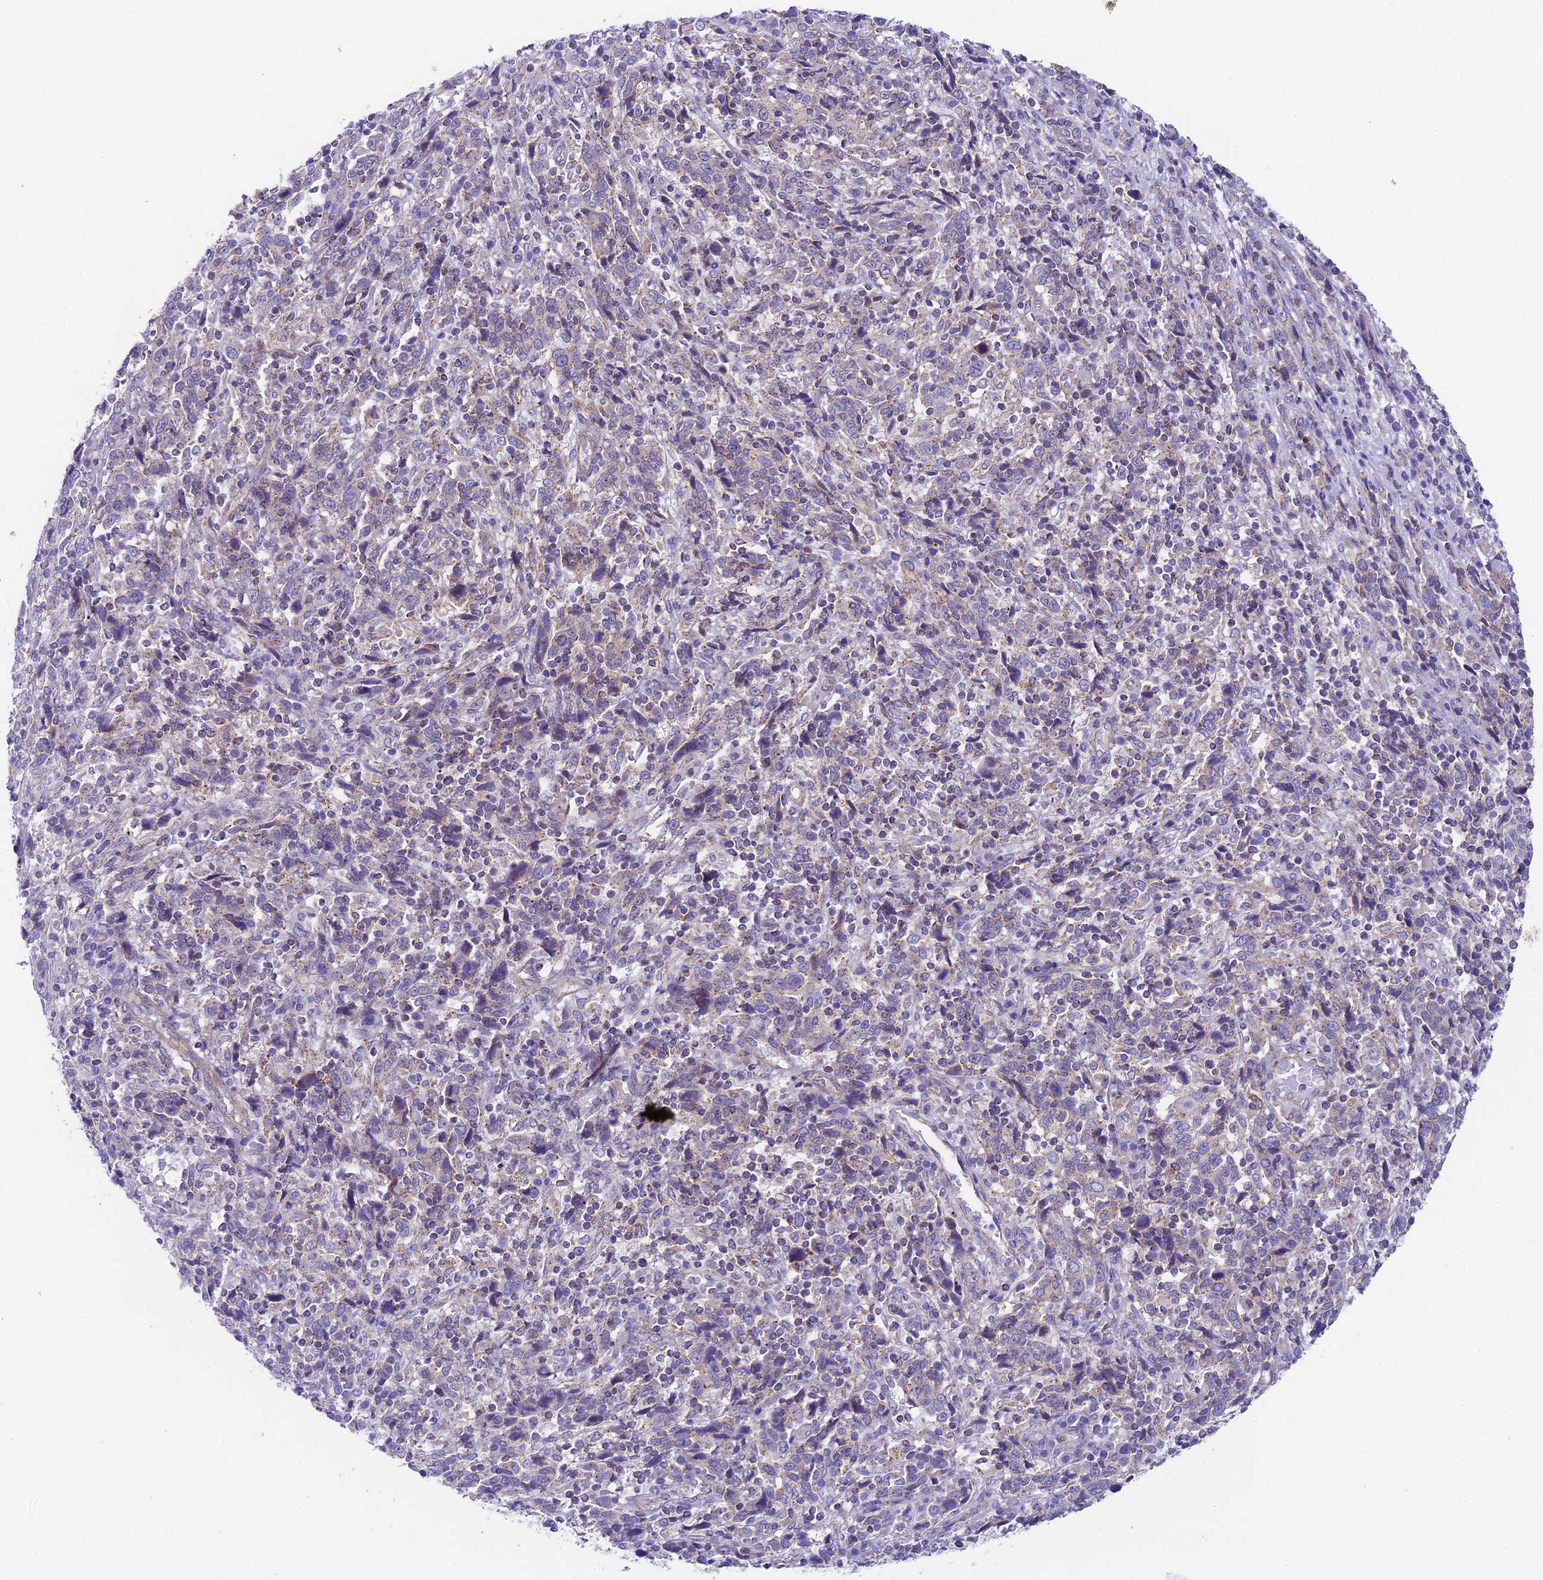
{"staining": {"intensity": "weak", "quantity": "25%-75%", "location": "cytoplasmic/membranous"}, "tissue": "cervical cancer", "cell_type": "Tumor cells", "image_type": "cancer", "snomed": [{"axis": "morphology", "description": "Squamous cell carcinoma, NOS"}, {"axis": "topography", "description": "Cervix"}], "caption": "Immunohistochemistry (IHC) (DAB (3,3'-diaminobenzidine)) staining of squamous cell carcinoma (cervical) reveals weak cytoplasmic/membranous protein positivity in about 25%-75% of tumor cells.", "gene": "QRFP", "patient": {"sex": "female", "age": 46}}